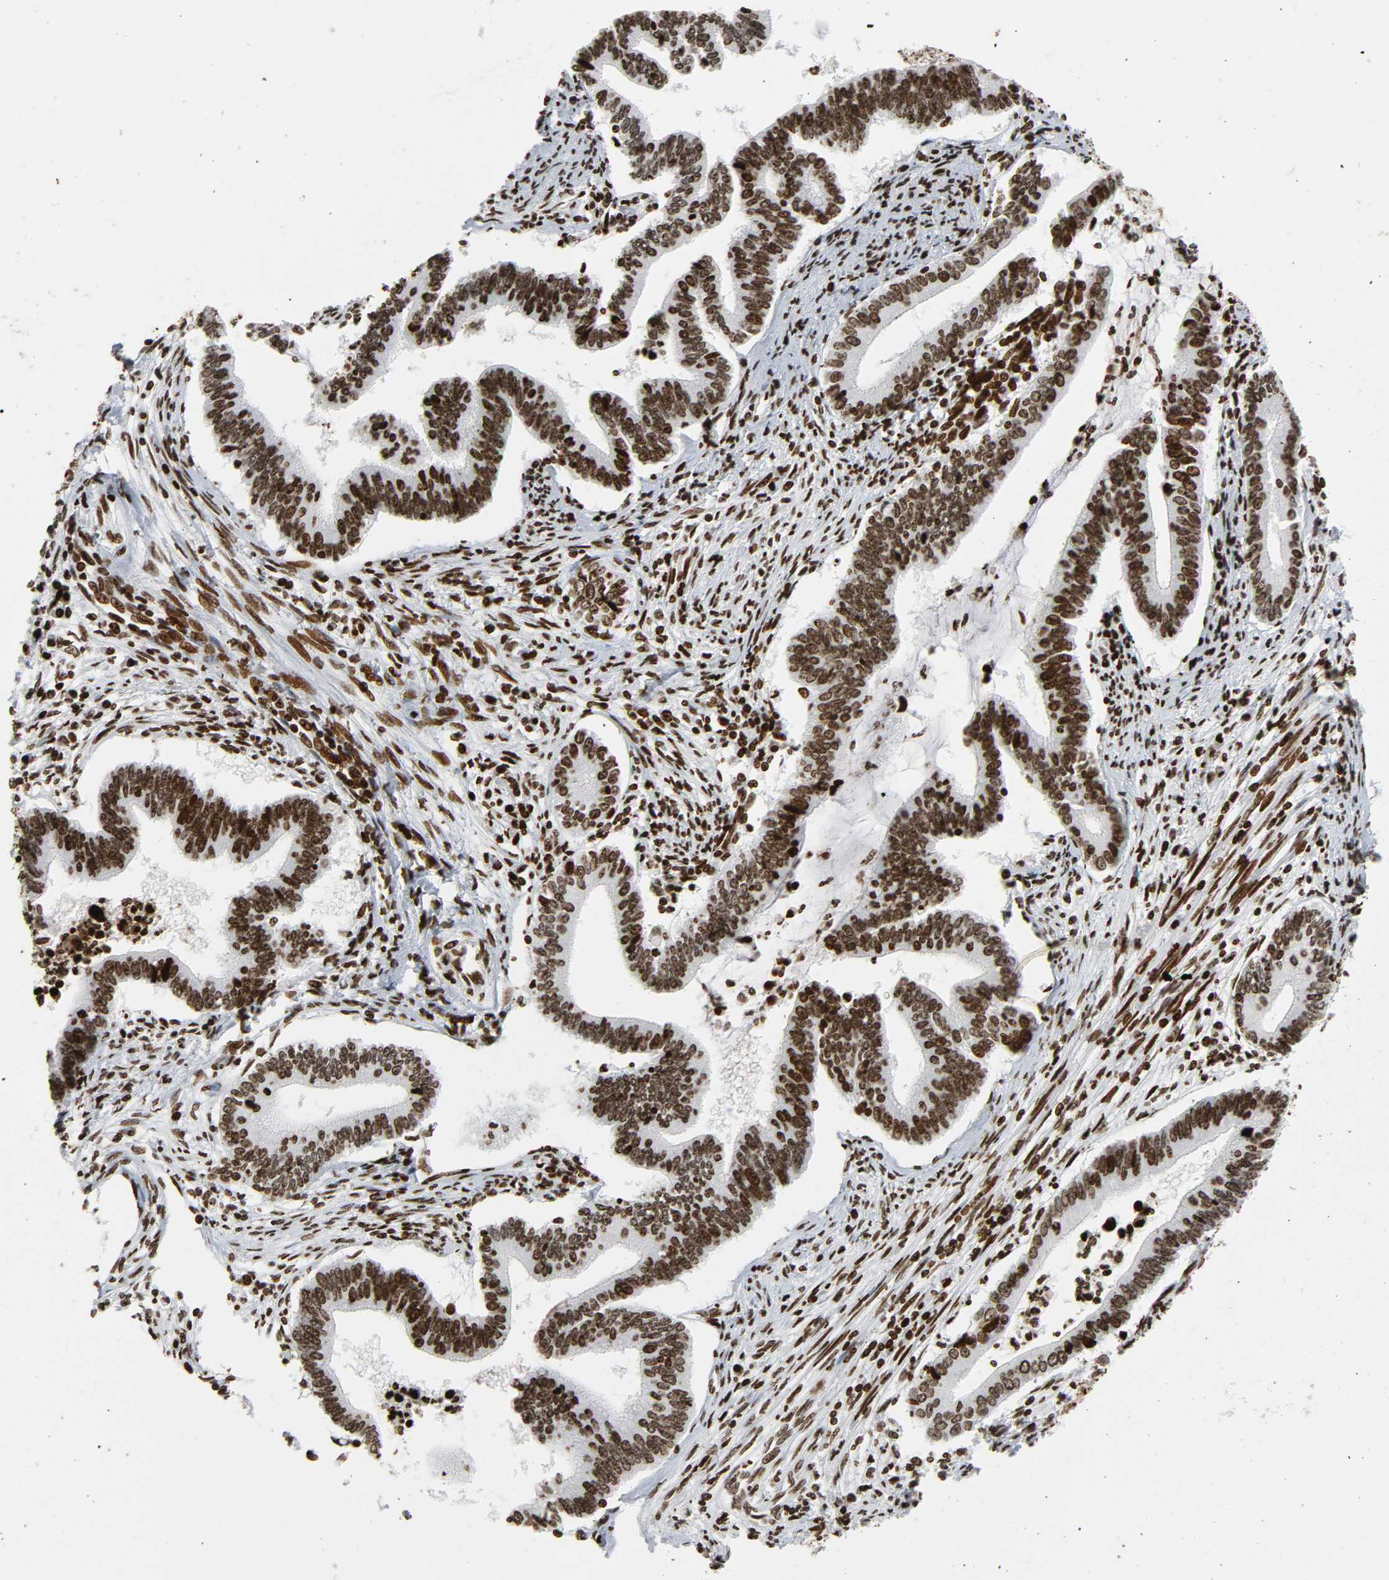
{"staining": {"intensity": "strong", "quantity": ">75%", "location": "nuclear"}, "tissue": "cervical cancer", "cell_type": "Tumor cells", "image_type": "cancer", "snomed": [{"axis": "morphology", "description": "Adenocarcinoma, NOS"}, {"axis": "topography", "description": "Cervix"}], "caption": "Protein expression analysis of human cervical adenocarcinoma reveals strong nuclear positivity in about >75% of tumor cells.", "gene": "RXRA", "patient": {"sex": "female", "age": 36}}